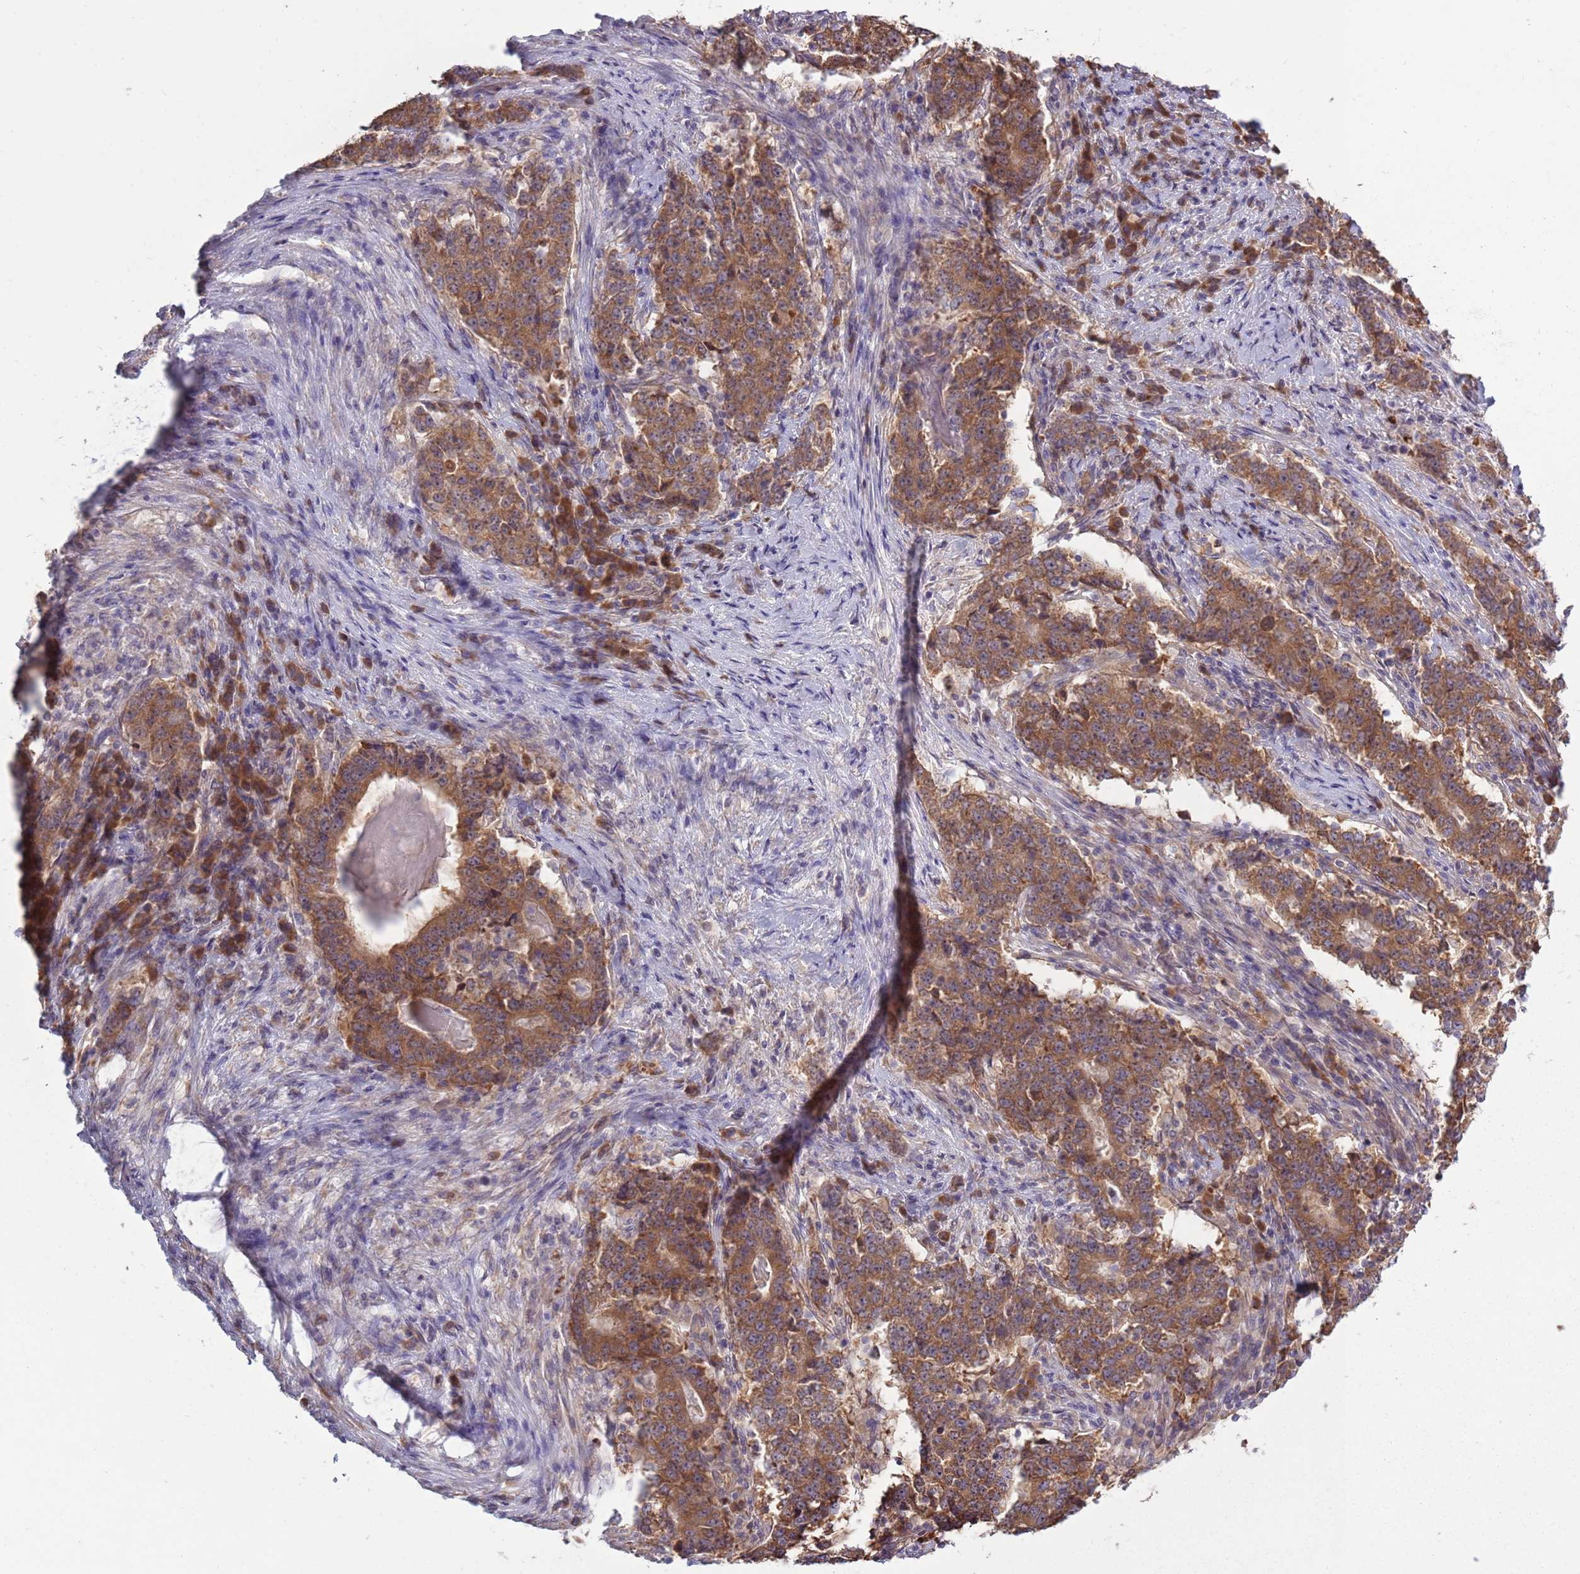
{"staining": {"intensity": "moderate", "quantity": ">75%", "location": "cytoplasmic/membranous"}, "tissue": "stomach cancer", "cell_type": "Tumor cells", "image_type": "cancer", "snomed": [{"axis": "morphology", "description": "Adenocarcinoma, NOS"}, {"axis": "topography", "description": "Stomach"}], "caption": "IHC of stomach adenocarcinoma shows medium levels of moderate cytoplasmic/membranous staining in approximately >75% of tumor cells.", "gene": "RPL17-C18orf32", "patient": {"sex": "male", "age": 59}}